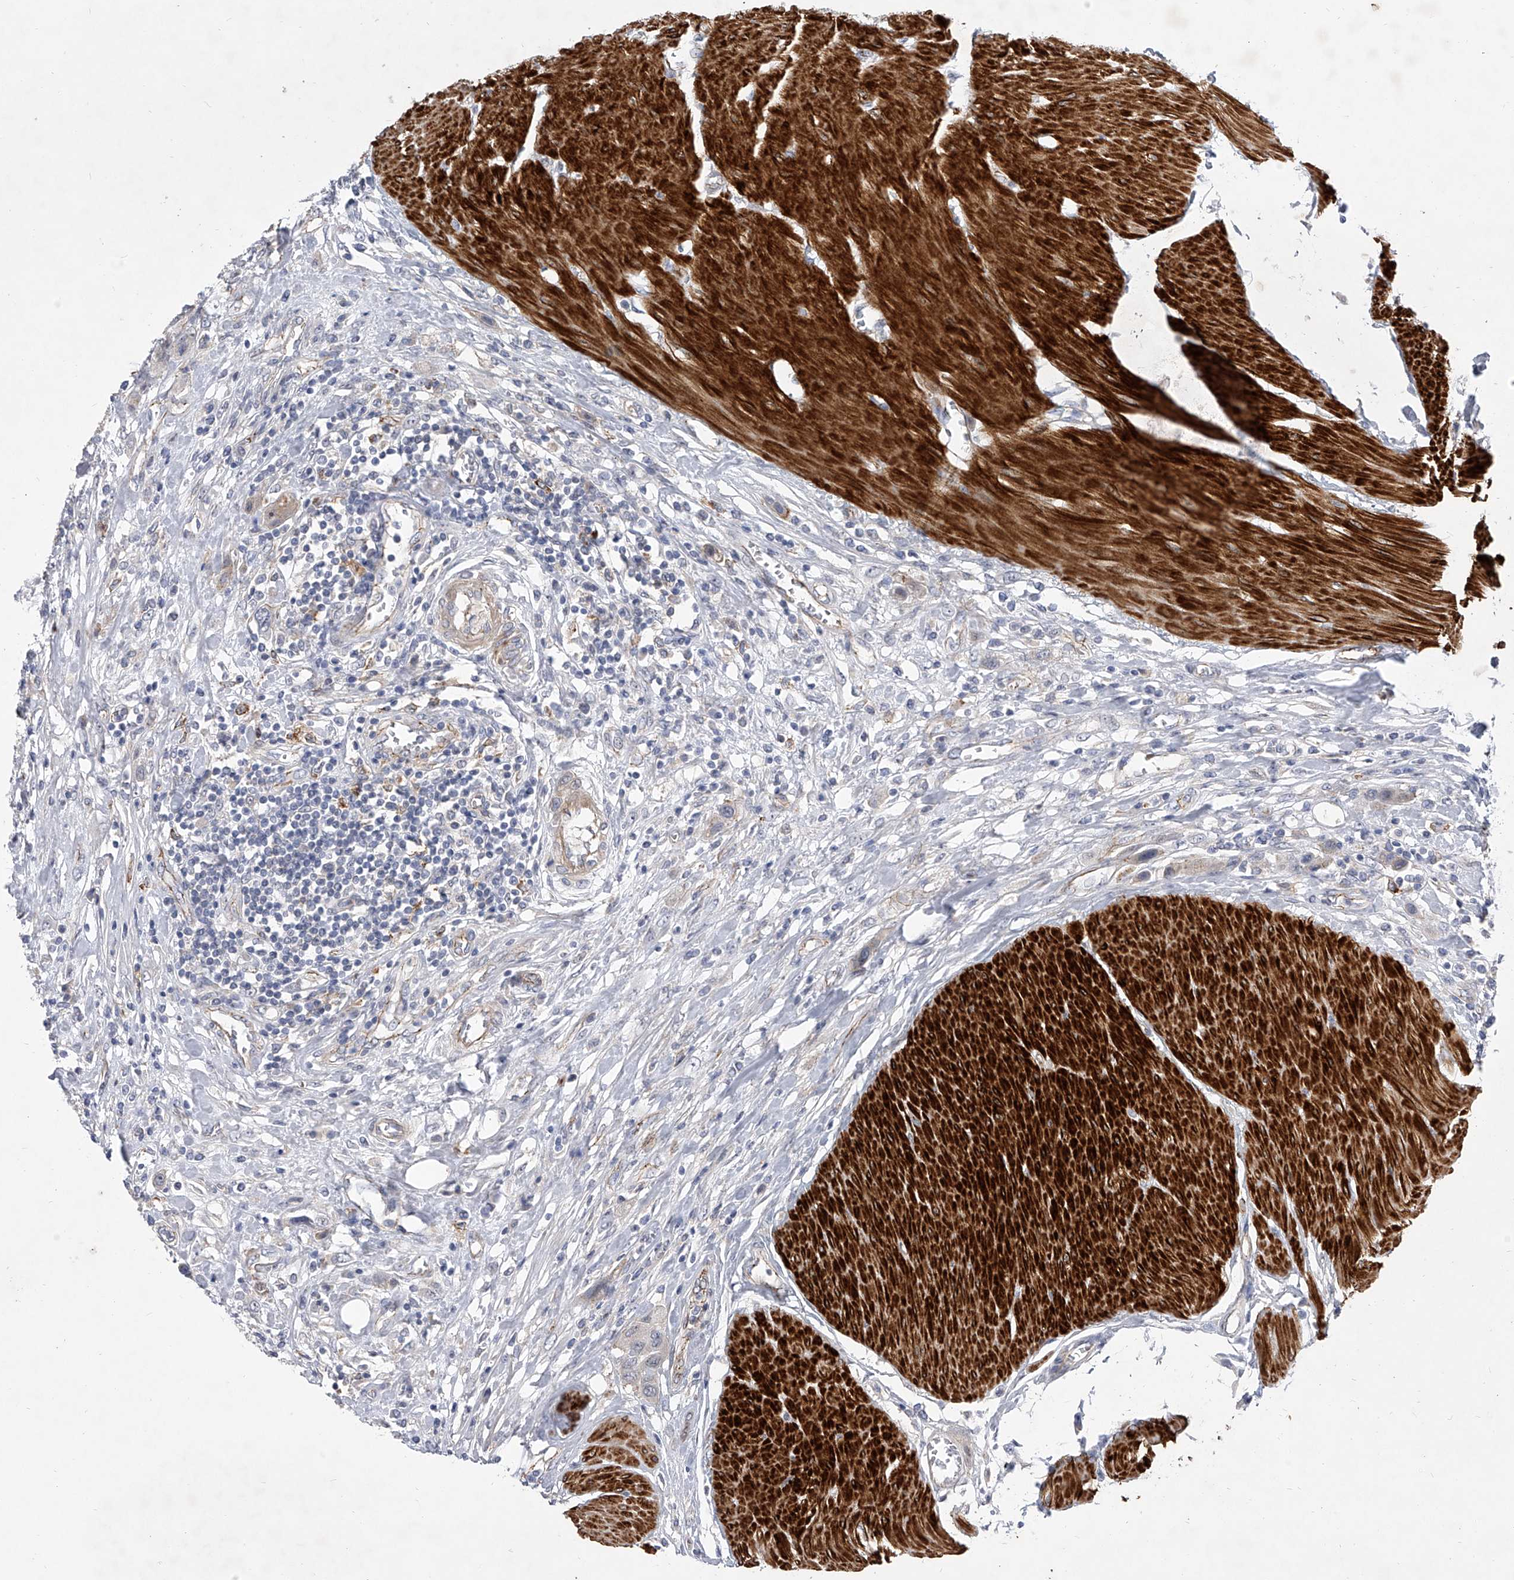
{"staining": {"intensity": "negative", "quantity": "none", "location": "none"}, "tissue": "urothelial cancer", "cell_type": "Tumor cells", "image_type": "cancer", "snomed": [{"axis": "morphology", "description": "Urothelial carcinoma, High grade"}, {"axis": "topography", "description": "Urinary bladder"}], "caption": "Tumor cells are negative for protein expression in human urothelial cancer.", "gene": "MINDY4", "patient": {"sex": "male", "age": 50}}